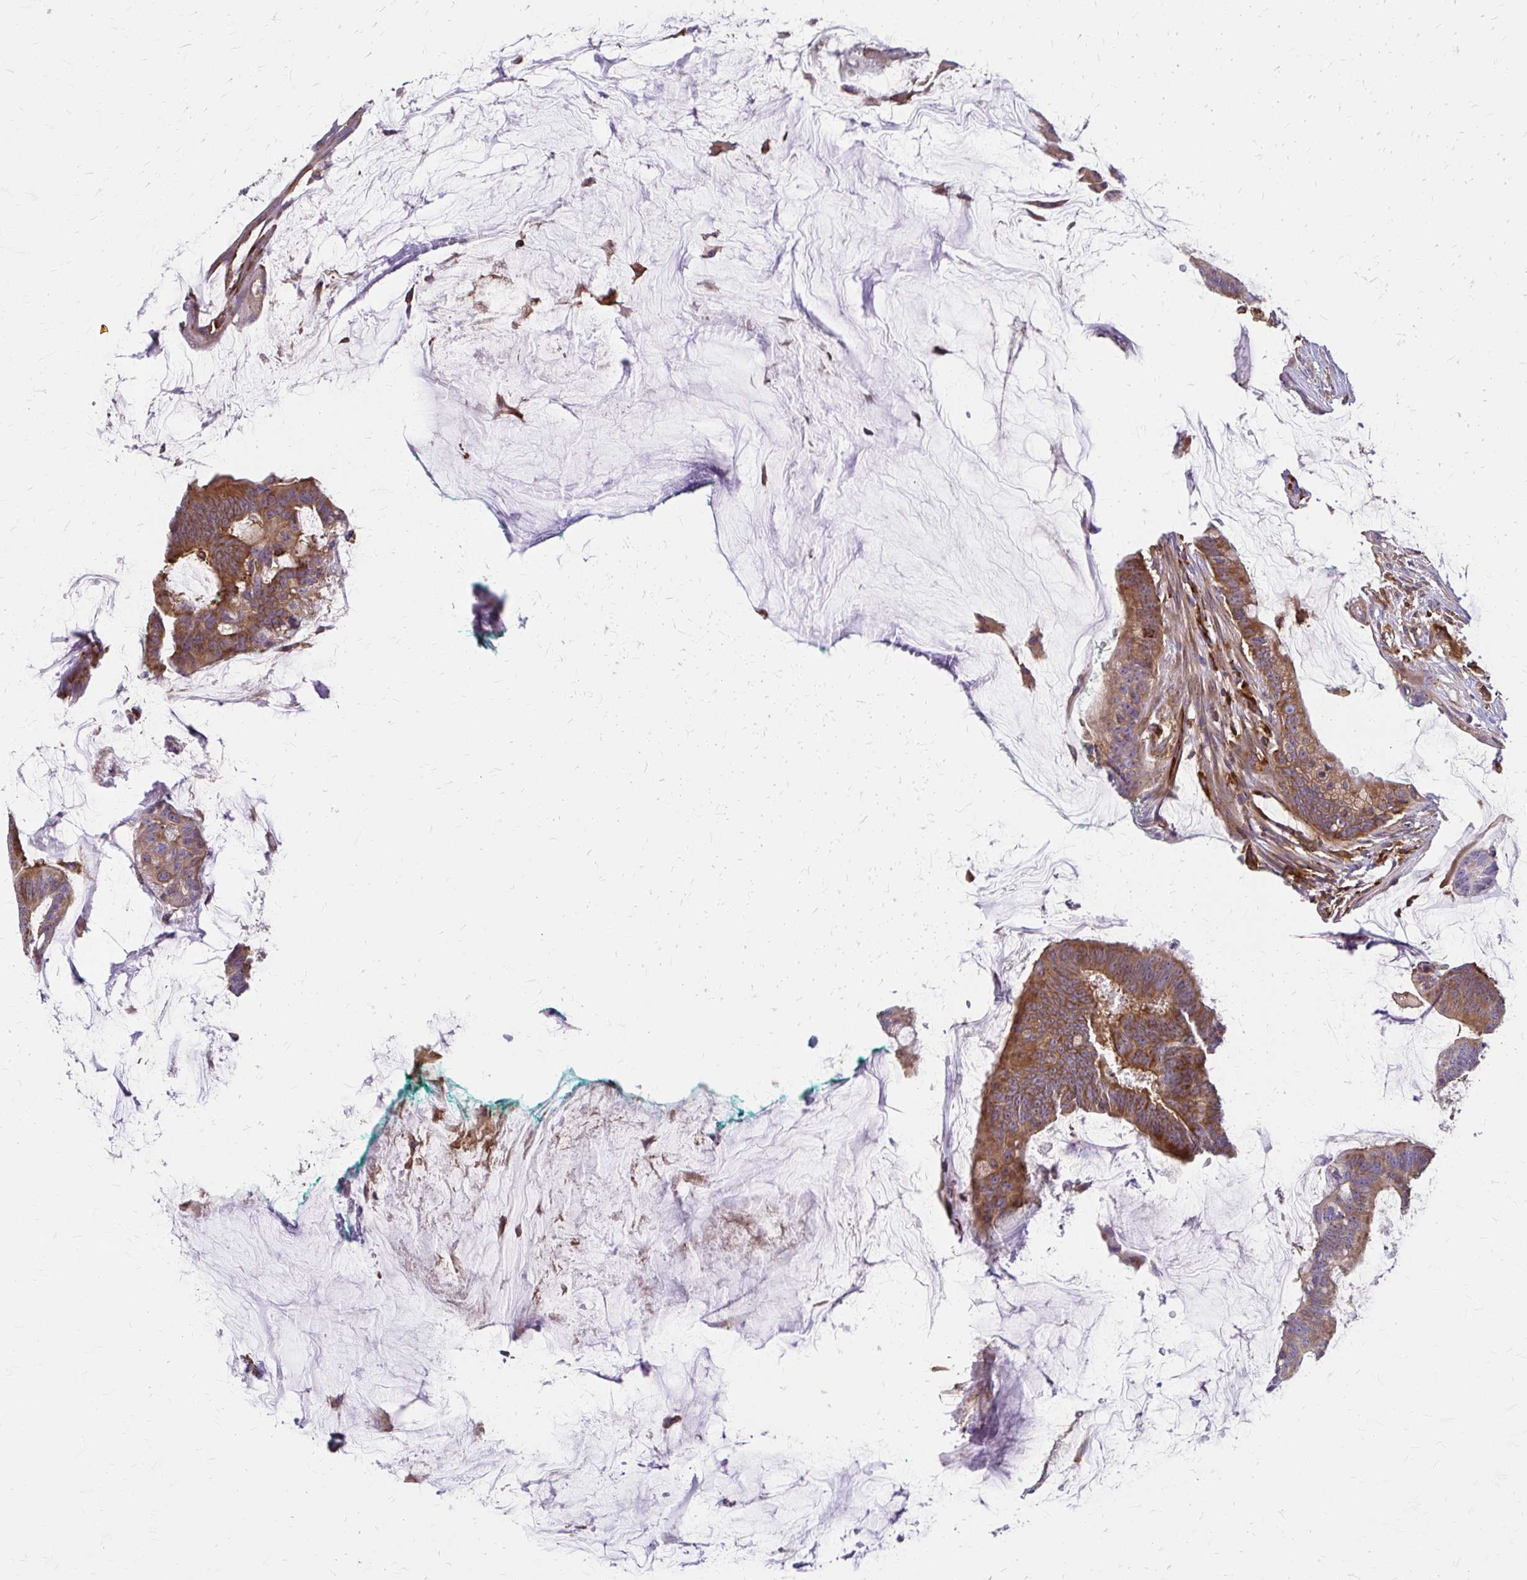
{"staining": {"intensity": "moderate", "quantity": ">75%", "location": "cytoplasmic/membranous"}, "tissue": "colorectal cancer", "cell_type": "Tumor cells", "image_type": "cancer", "snomed": [{"axis": "morphology", "description": "Adenocarcinoma, NOS"}, {"axis": "topography", "description": "Colon"}], "caption": "Protein staining by IHC shows moderate cytoplasmic/membranous expression in about >75% of tumor cells in colorectal adenocarcinoma.", "gene": "WASF2", "patient": {"sex": "male", "age": 62}}